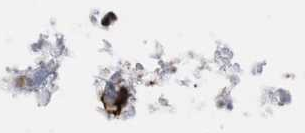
{"staining": {"intensity": "strong", "quantity": ">75%", "location": "nuclear"}, "tissue": "pancreas", "cell_type": "Exocrine glandular cells", "image_type": "normal", "snomed": [{"axis": "morphology", "description": "Normal tissue, NOS"}, {"axis": "topography", "description": "Pancreas"}], "caption": "DAB immunohistochemical staining of normal pancreas displays strong nuclear protein expression in about >75% of exocrine glandular cells. (DAB (3,3'-diaminobenzidine) IHC, brown staining for protein, blue staining for nuclei).", "gene": "RAD21", "patient": {"sex": "female", "age": 43}}